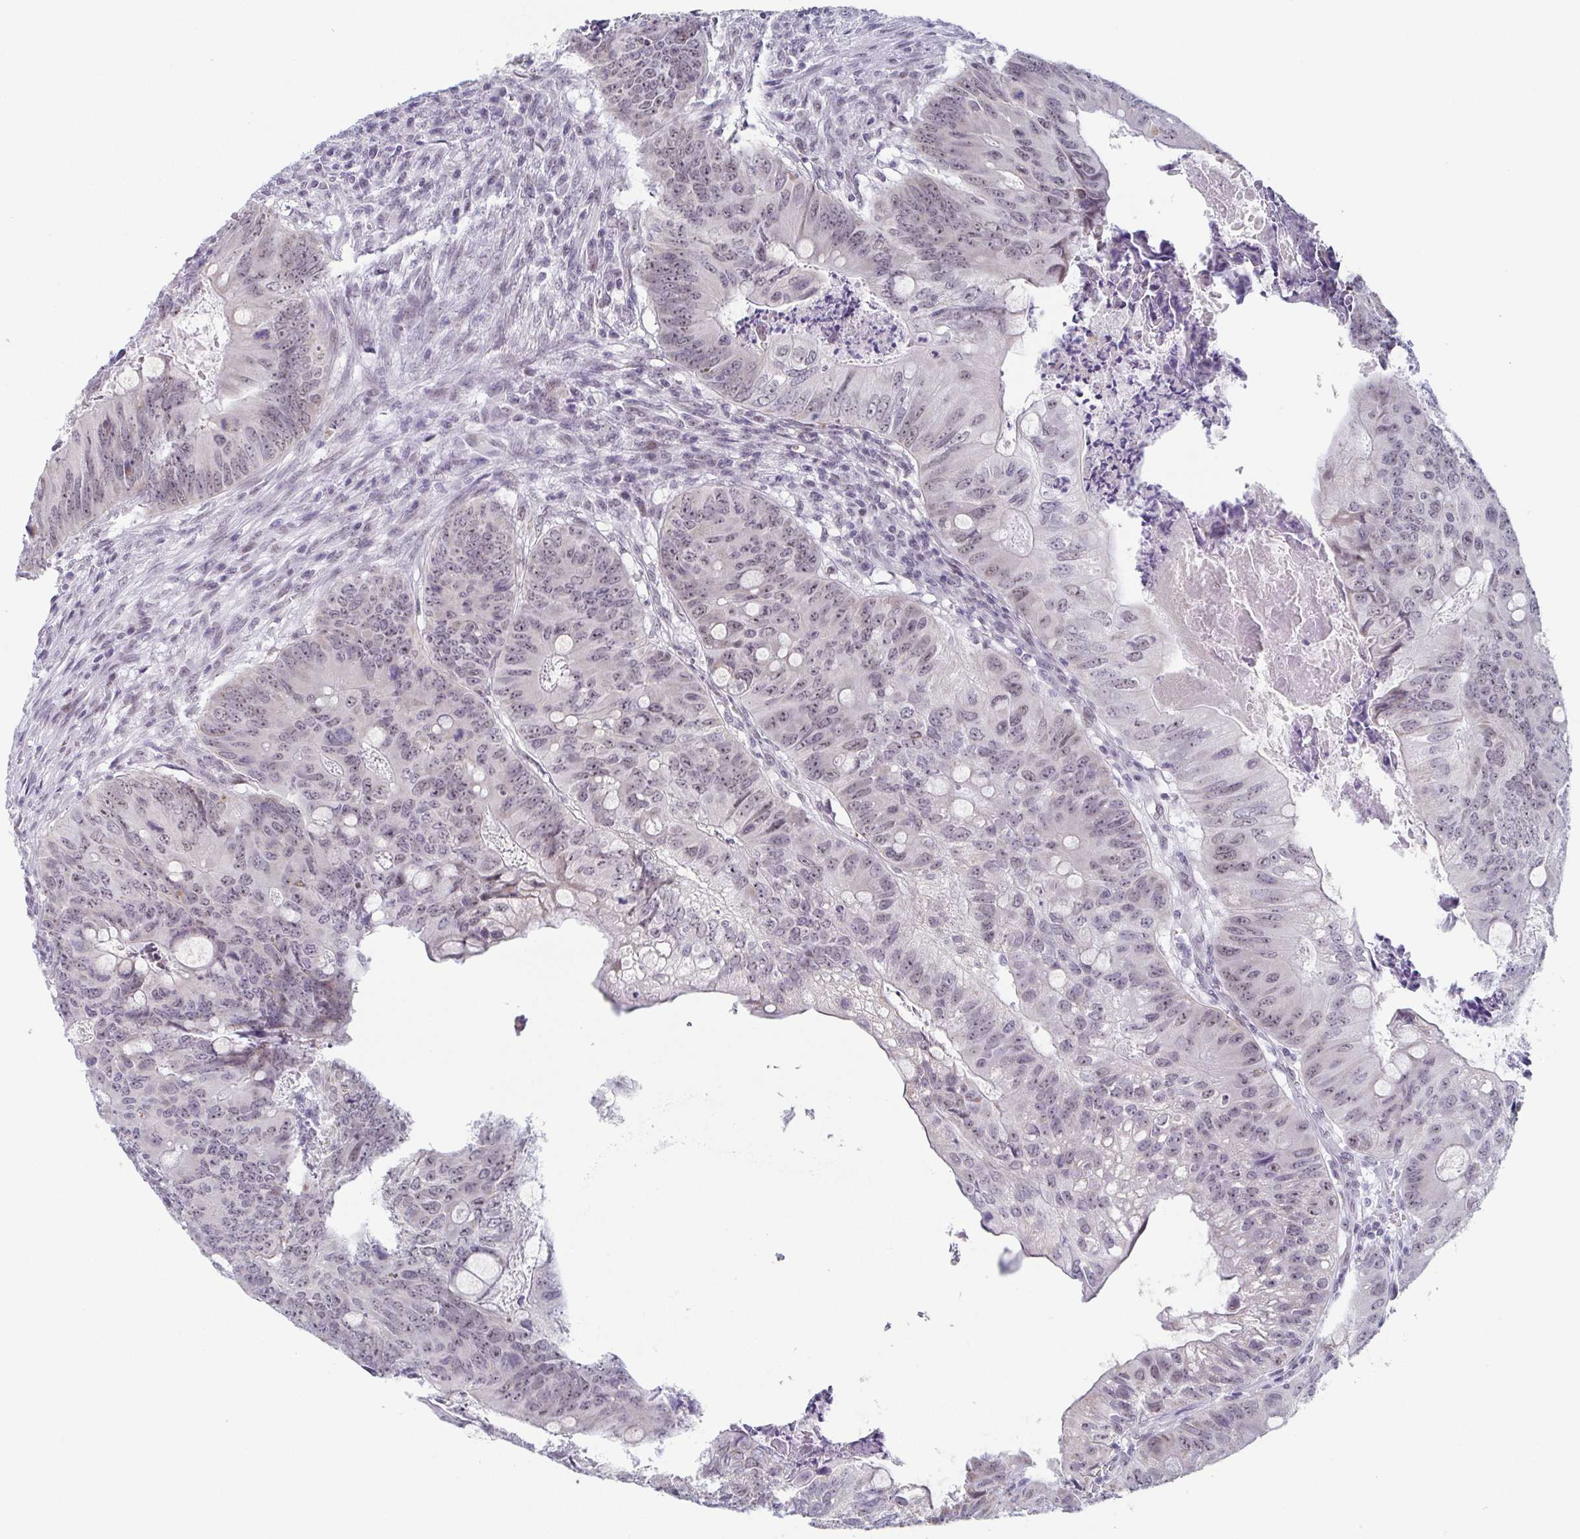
{"staining": {"intensity": "weak", "quantity": "<25%", "location": "nuclear"}, "tissue": "colorectal cancer", "cell_type": "Tumor cells", "image_type": "cancer", "snomed": [{"axis": "morphology", "description": "Adenocarcinoma, NOS"}, {"axis": "topography", "description": "Colon"}], "caption": "The photomicrograph shows no staining of tumor cells in colorectal cancer (adenocarcinoma).", "gene": "EXOSC7", "patient": {"sex": "female", "age": 74}}